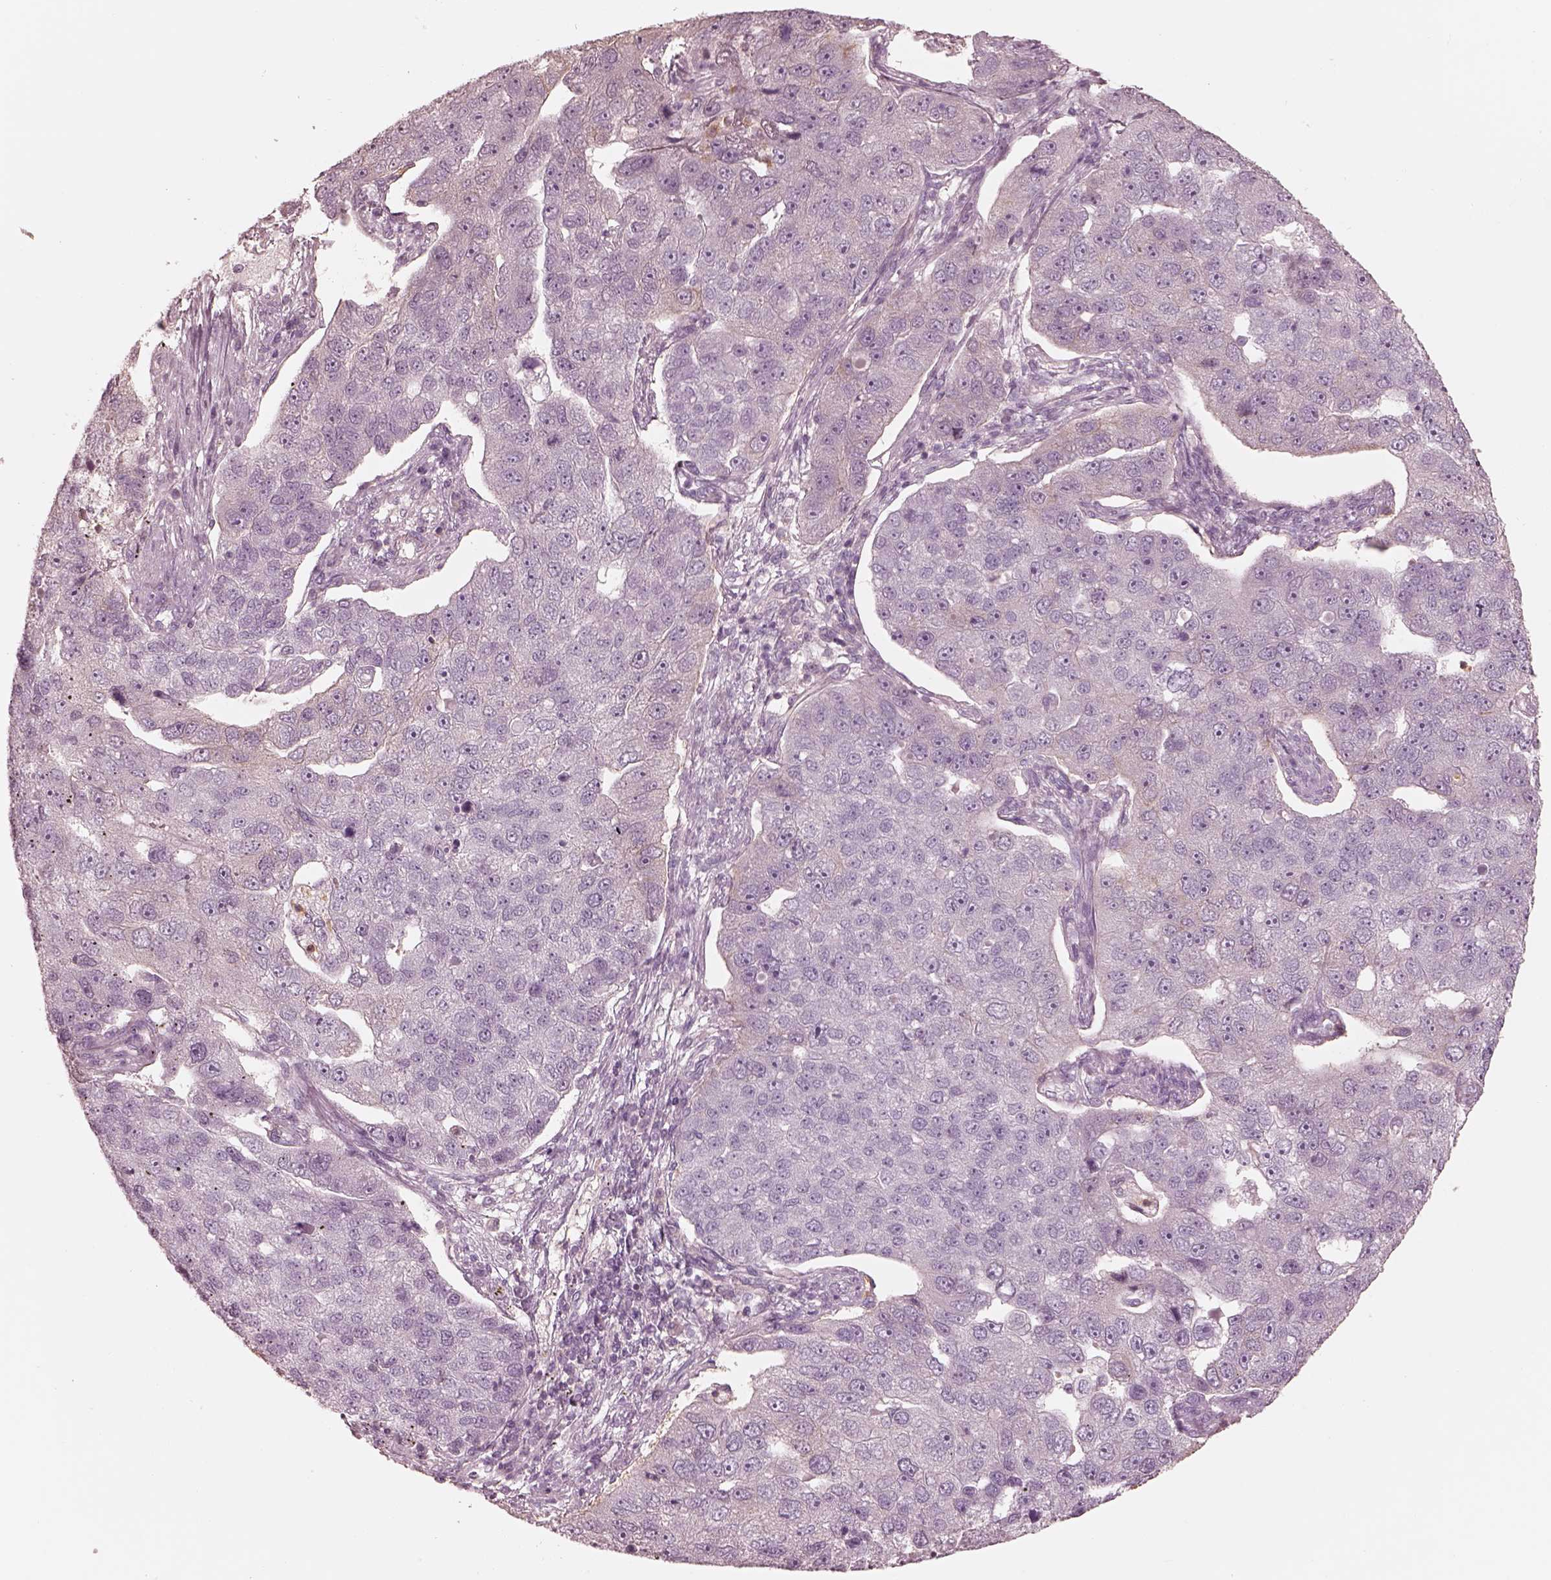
{"staining": {"intensity": "negative", "quantity": "none", "location": "none"}, "tissue": "pancreatic cancer", "cell_type": "Tumor cells", "image_type": "cancer", "snomed": [{"axis": "morphology", "description": "Adenocarcinoma, NOS"}, {"axis": "topography", "description": "Pancreas"}], "caption": "There is no significant expression in tumor cells of pancreatic adenocarcinoma. The staining is performed using DAB brown chromogen with nuclei counter-stained in using hematoxylin.", "gene": "GPRIN1", "patient": {"sex": "female", "age": 61}}